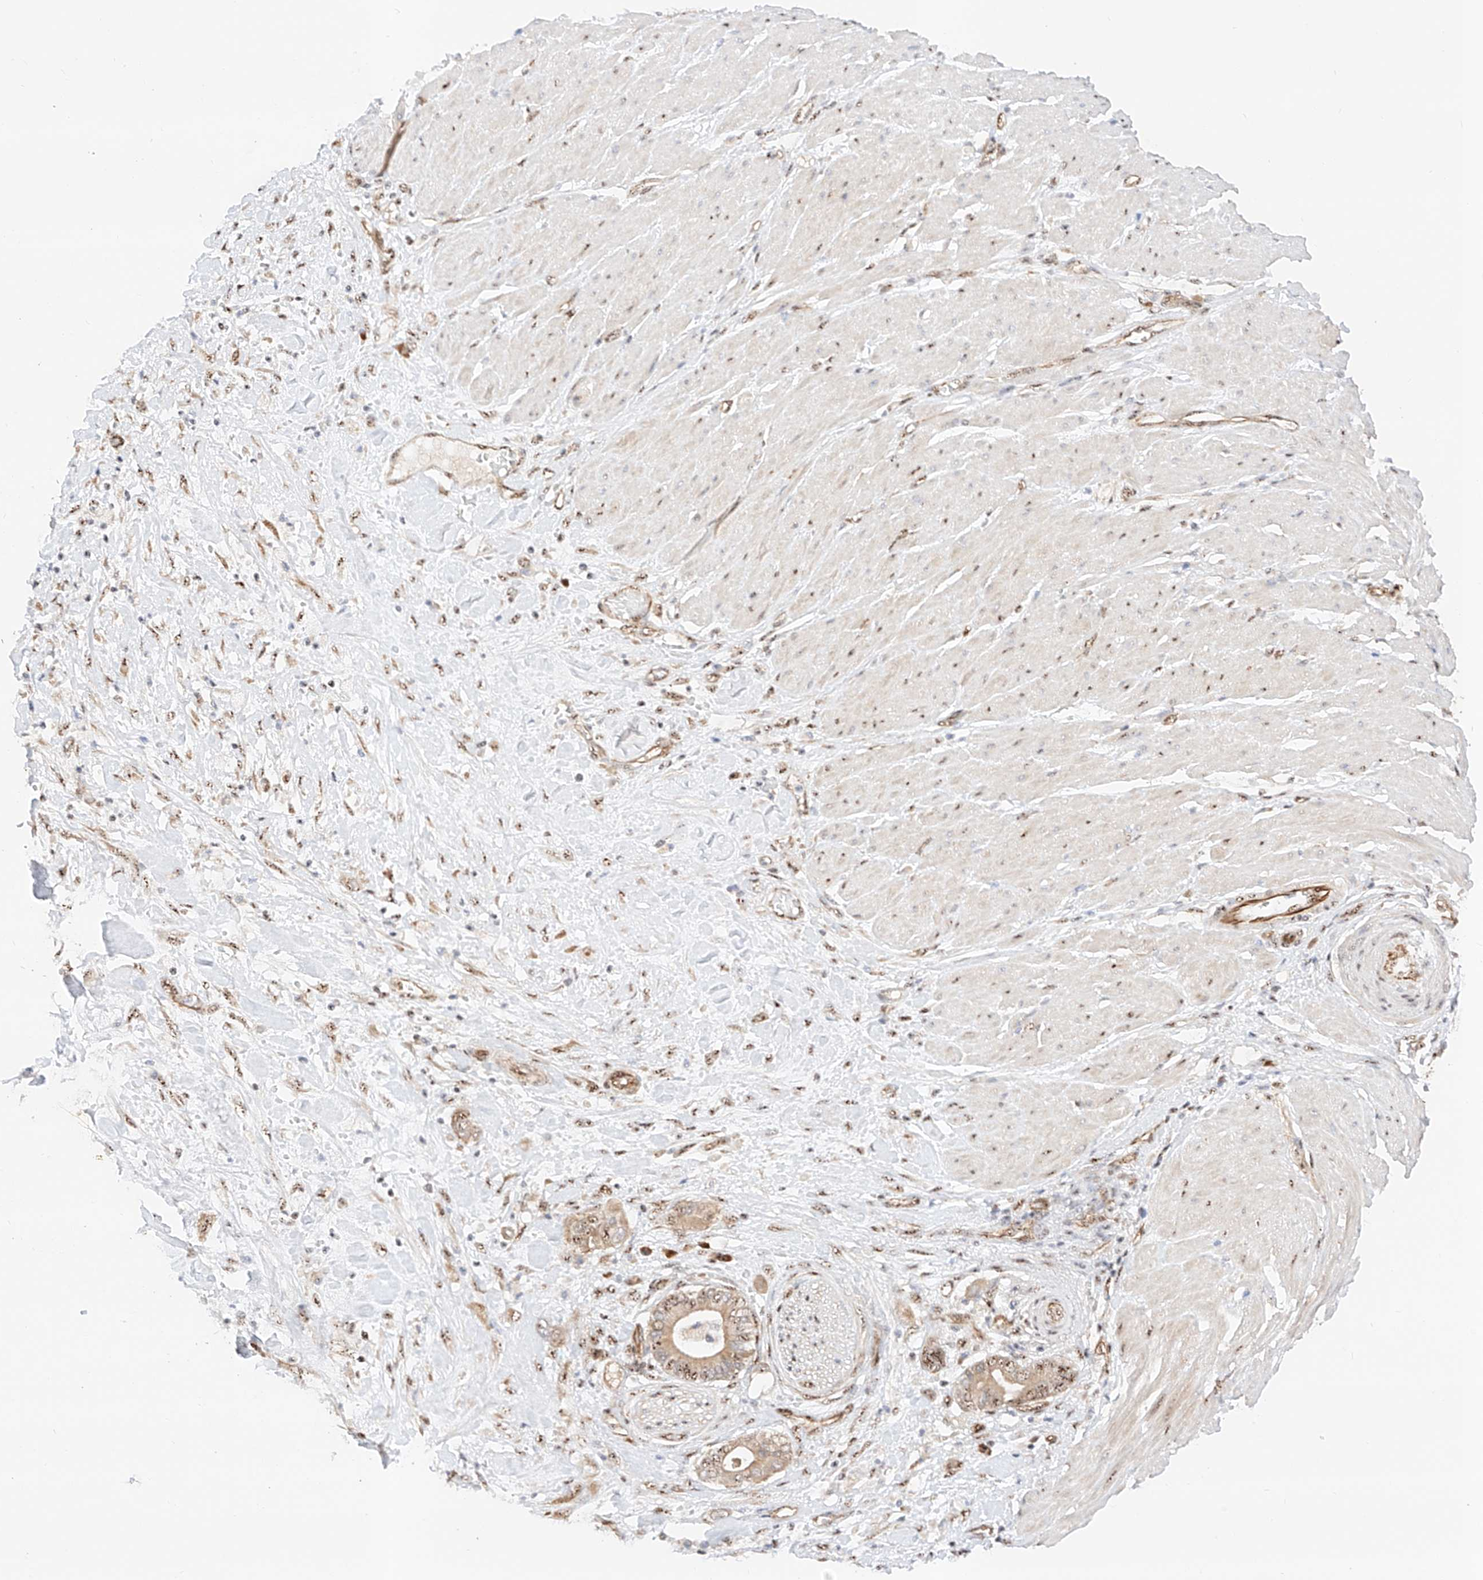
{"staining": {"intensity": "moderate", "quantity": "25%-75%", "location": "cytoplasmic/membranous,nuclear"}, "tissue": "pancreatic cancer", "cell_type": "Tumor cells", "image_type": "cancer", "snomed": [{"axis": "morphology", "description": "Adenocarcinoma, NOS"}, {"axis": "topography", "description": "Pancreas"}], "caption": "There is medium levels of moderate cytoplasmic/membranous and nuclear staining in tumor cells of pancreatic cancer (adenocarcinoma), as demonstrated by immunohistochemical staining (brown color).", "gene": "ATXN7L2", "patient": {"sex": "male", "age": 68}}